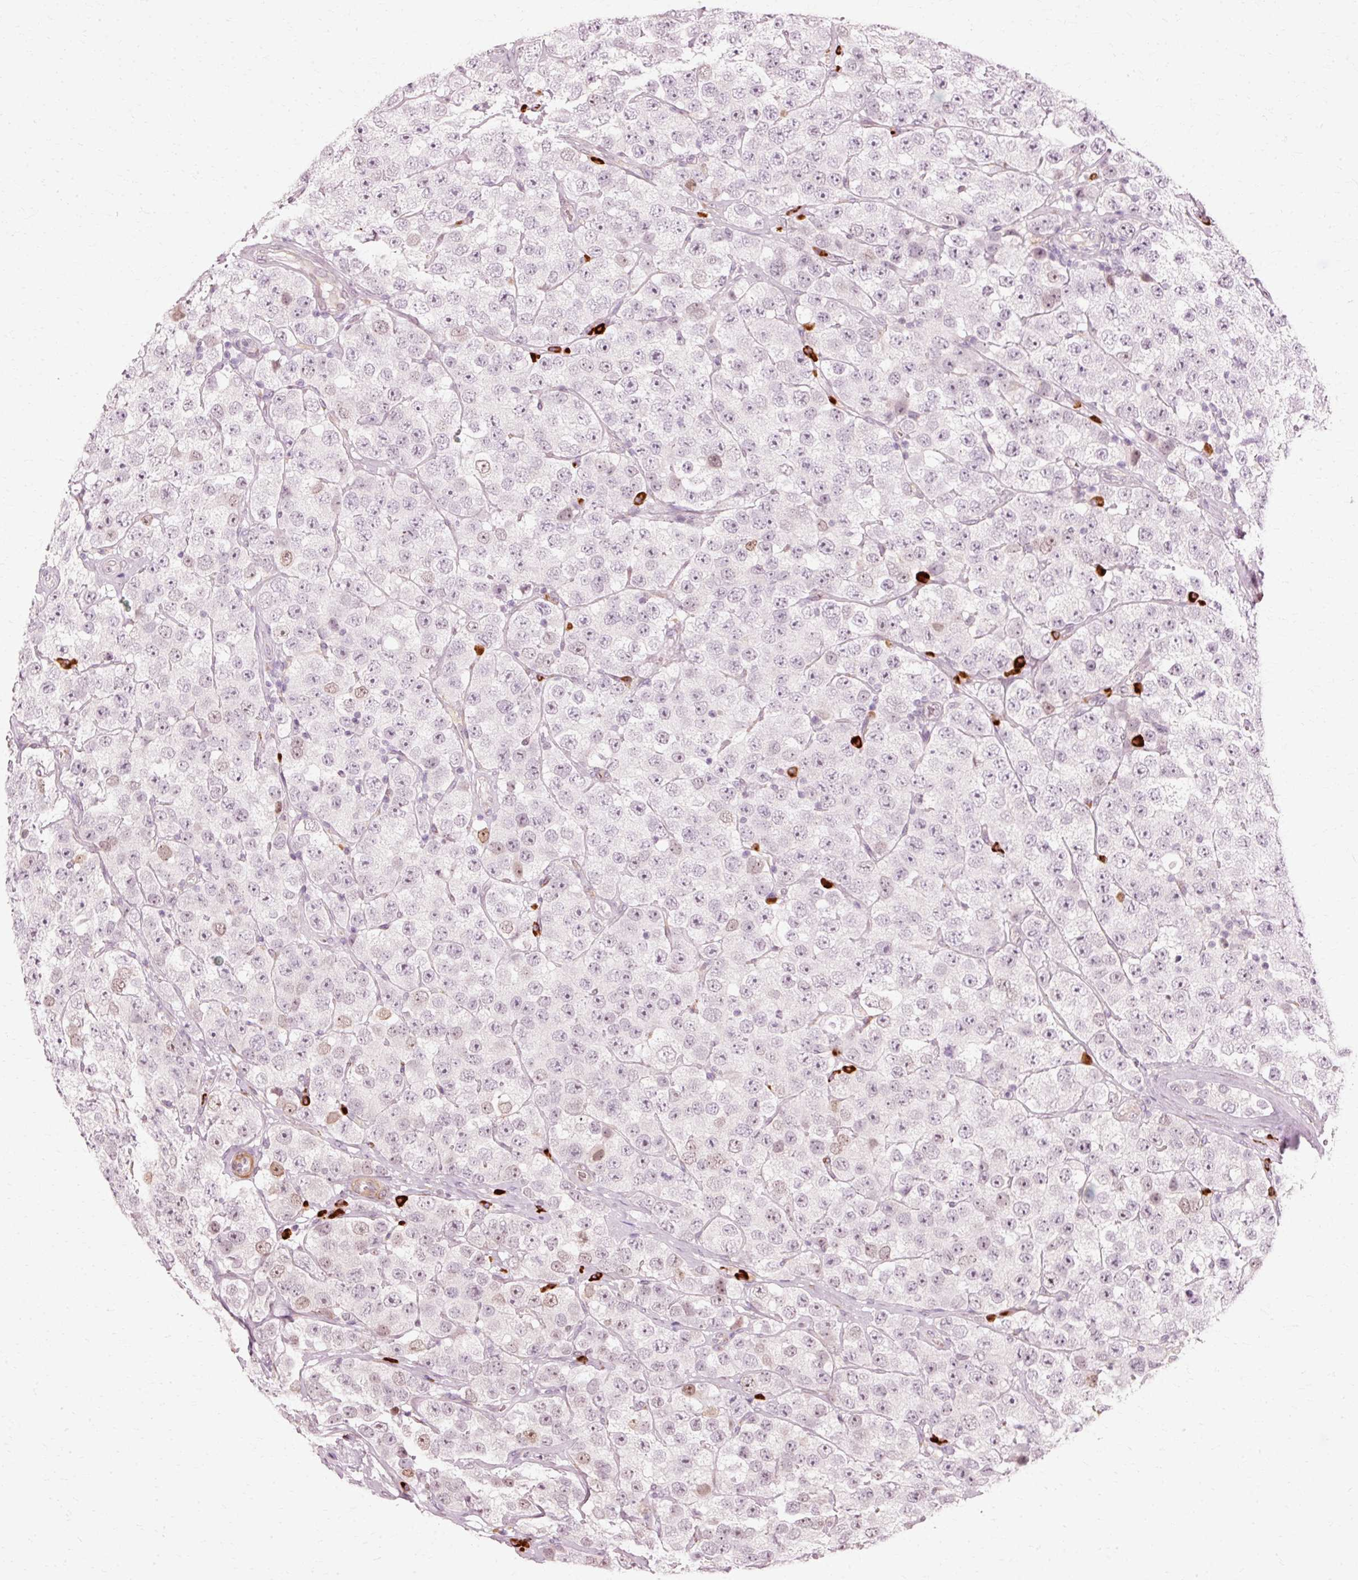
{"staining": {"intensity": "negative", "quantity": "none", "location": "none"}, "tissue": "testis cancer", "cell_type": "Tumor cells", "image_type": "cancer", "snomed": [{"axis": "morphology", "description": "Seminoma, NOS"}, {"axis": "topography", "description": "Testis"}], "caption": "Seminoma (testis) stained for a protein using immunohistochemistry displays no expression tumor cells.", "gene": "RGPD5", "patient": {"sex": "male", "age": 28}}